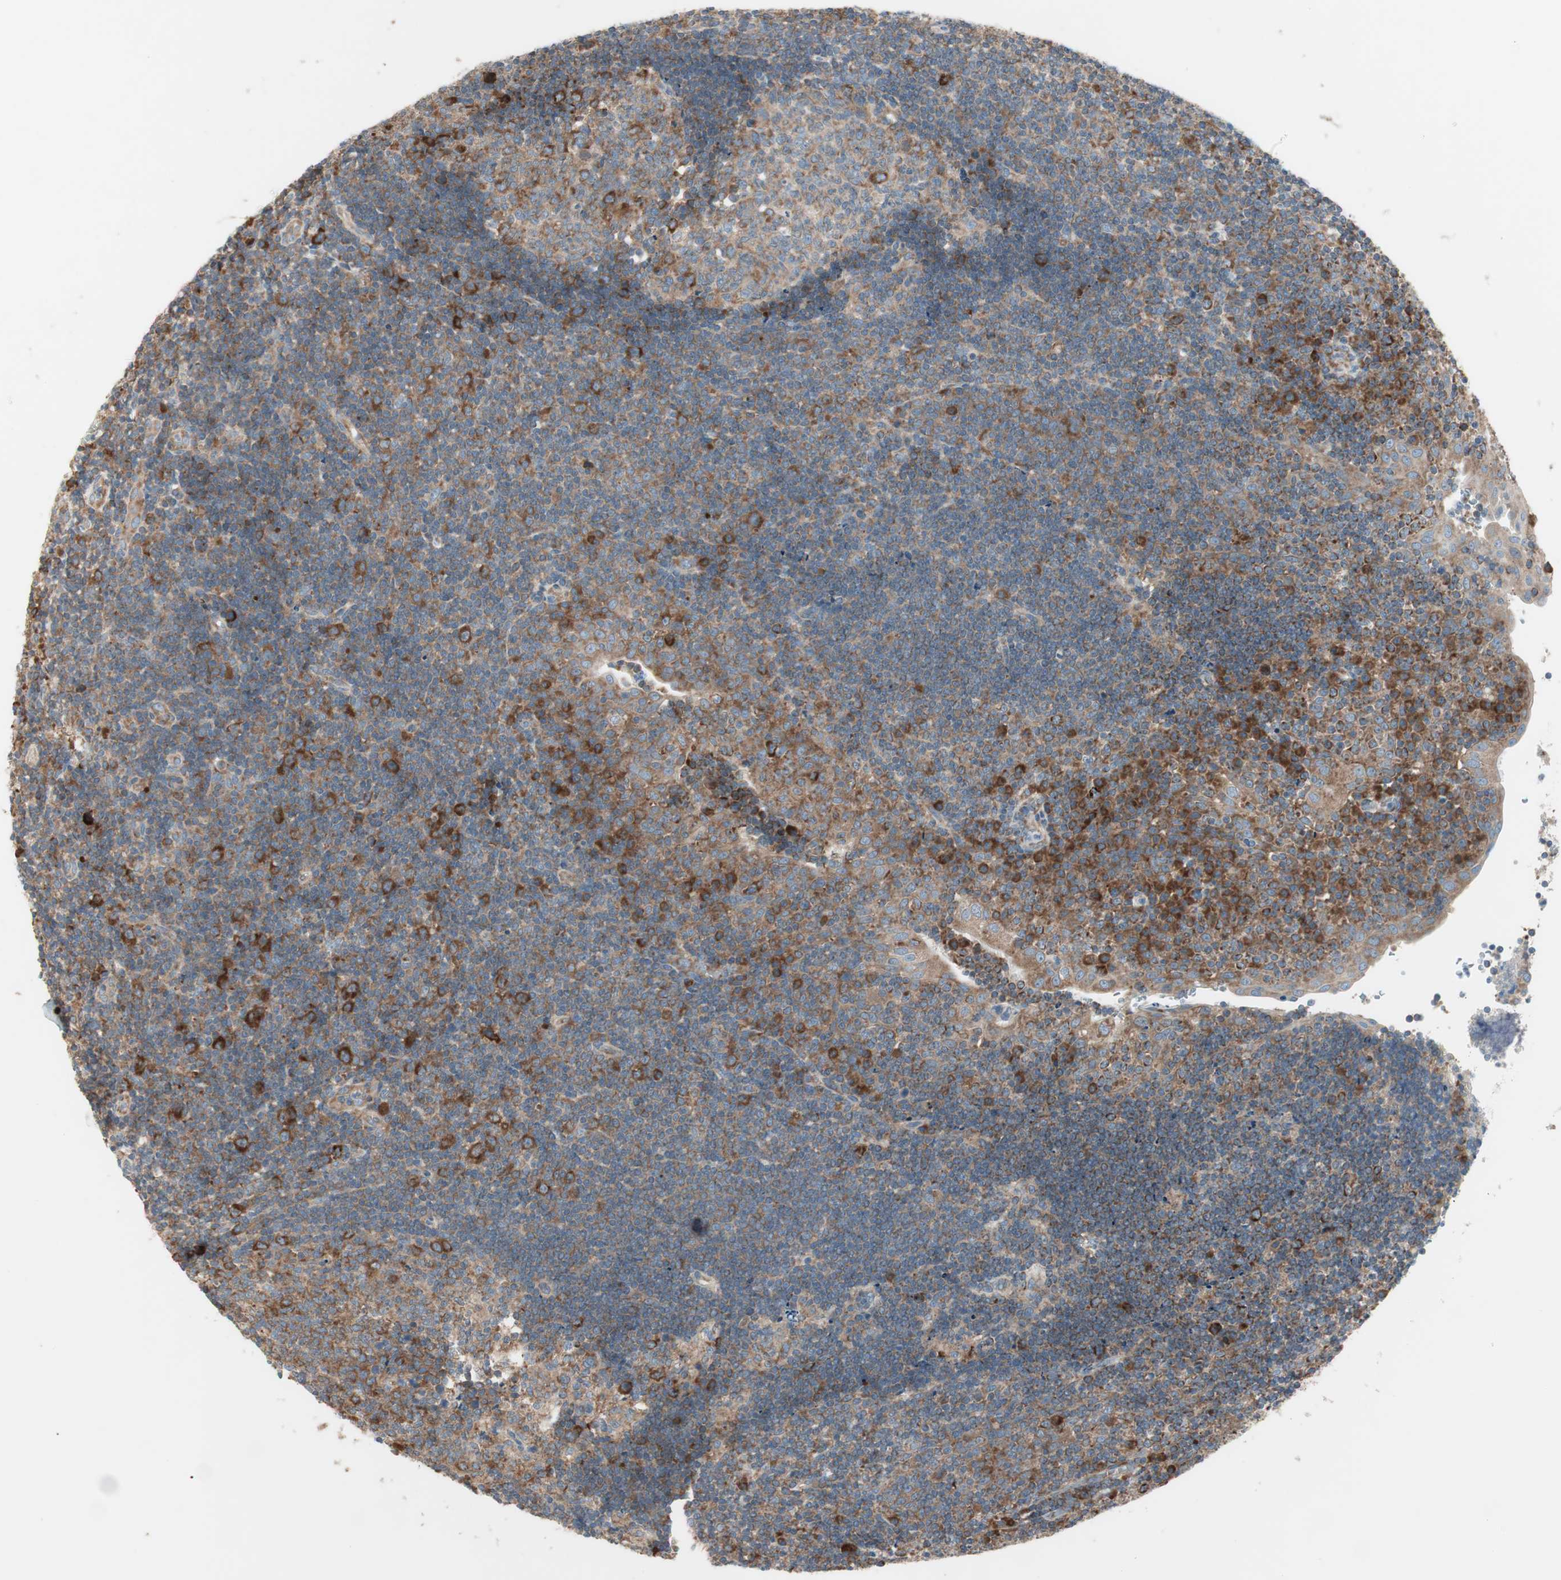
{"staining": {"intensity": "strong", "quantity": "25%-75%", "location": "cytoplasmic/membranous"}, "tissue": "tonsil", "cell_type": "Germinal center cells", "image_type": "normal", "snomed": [{"axis": "morphology", "description": "Normal tissue, NOS"}, {"axis": "topography", "description": "Tonsil"}], "caption": "This image displays benign tonsil stained with immunohistochemistry (IHC) to label a protein in brown. The cytoplasmic/membranous of germinal center cells show strong positivity for the protein. Nuclei are counter-stained blue.", "gene": "RPL23", "patient": {"sex": "female", "age": 40}}